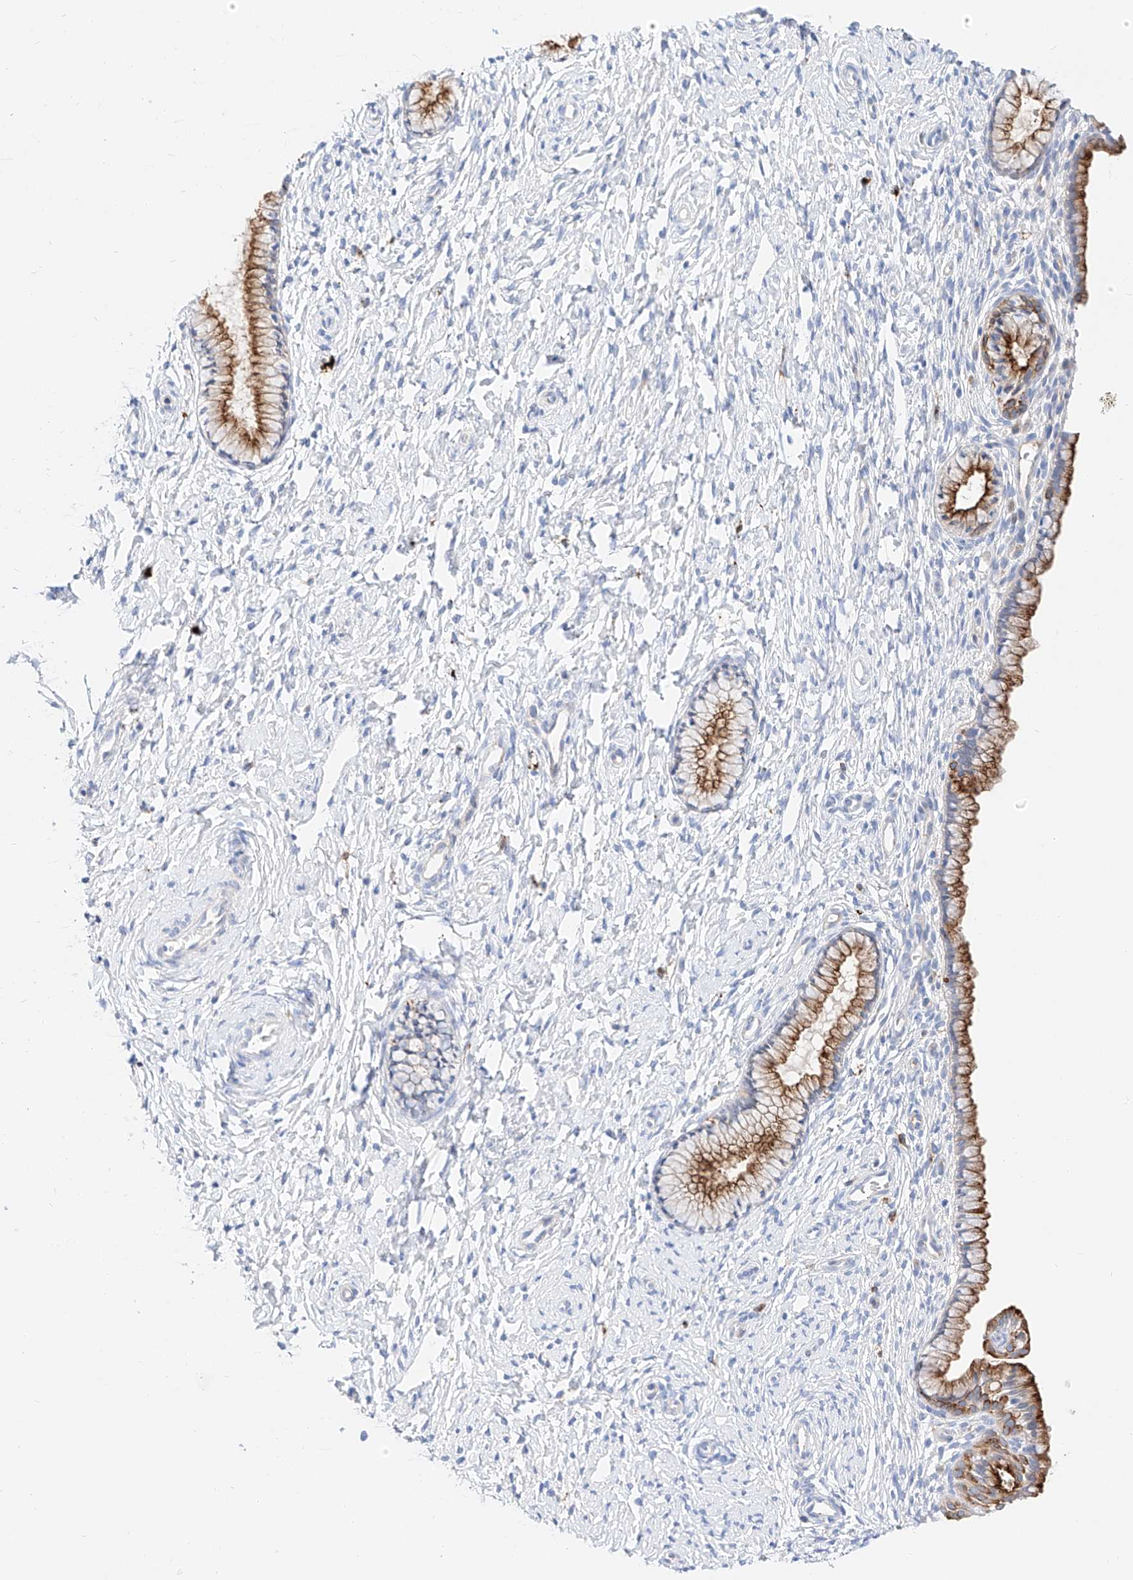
{"staining": {"intensity": "moderate", "quantity": ">75%", "location": "cytoplasmic/membranous"}, "tissue": "cervix", "cell_type": "Glandular cells", "image_type": "normal", "snomed": [{"axis": "morphology", "description": "Normal tissue, NOS"}, {"axis": "topography", "description": "Cervix"}], "caption": "Moderate cytoplasmic/membranous expression is present in approximately >75% of glandular cells in normal cervix.", "gene": "MAP7", "patient": {"sex": "female", "age": 33}}